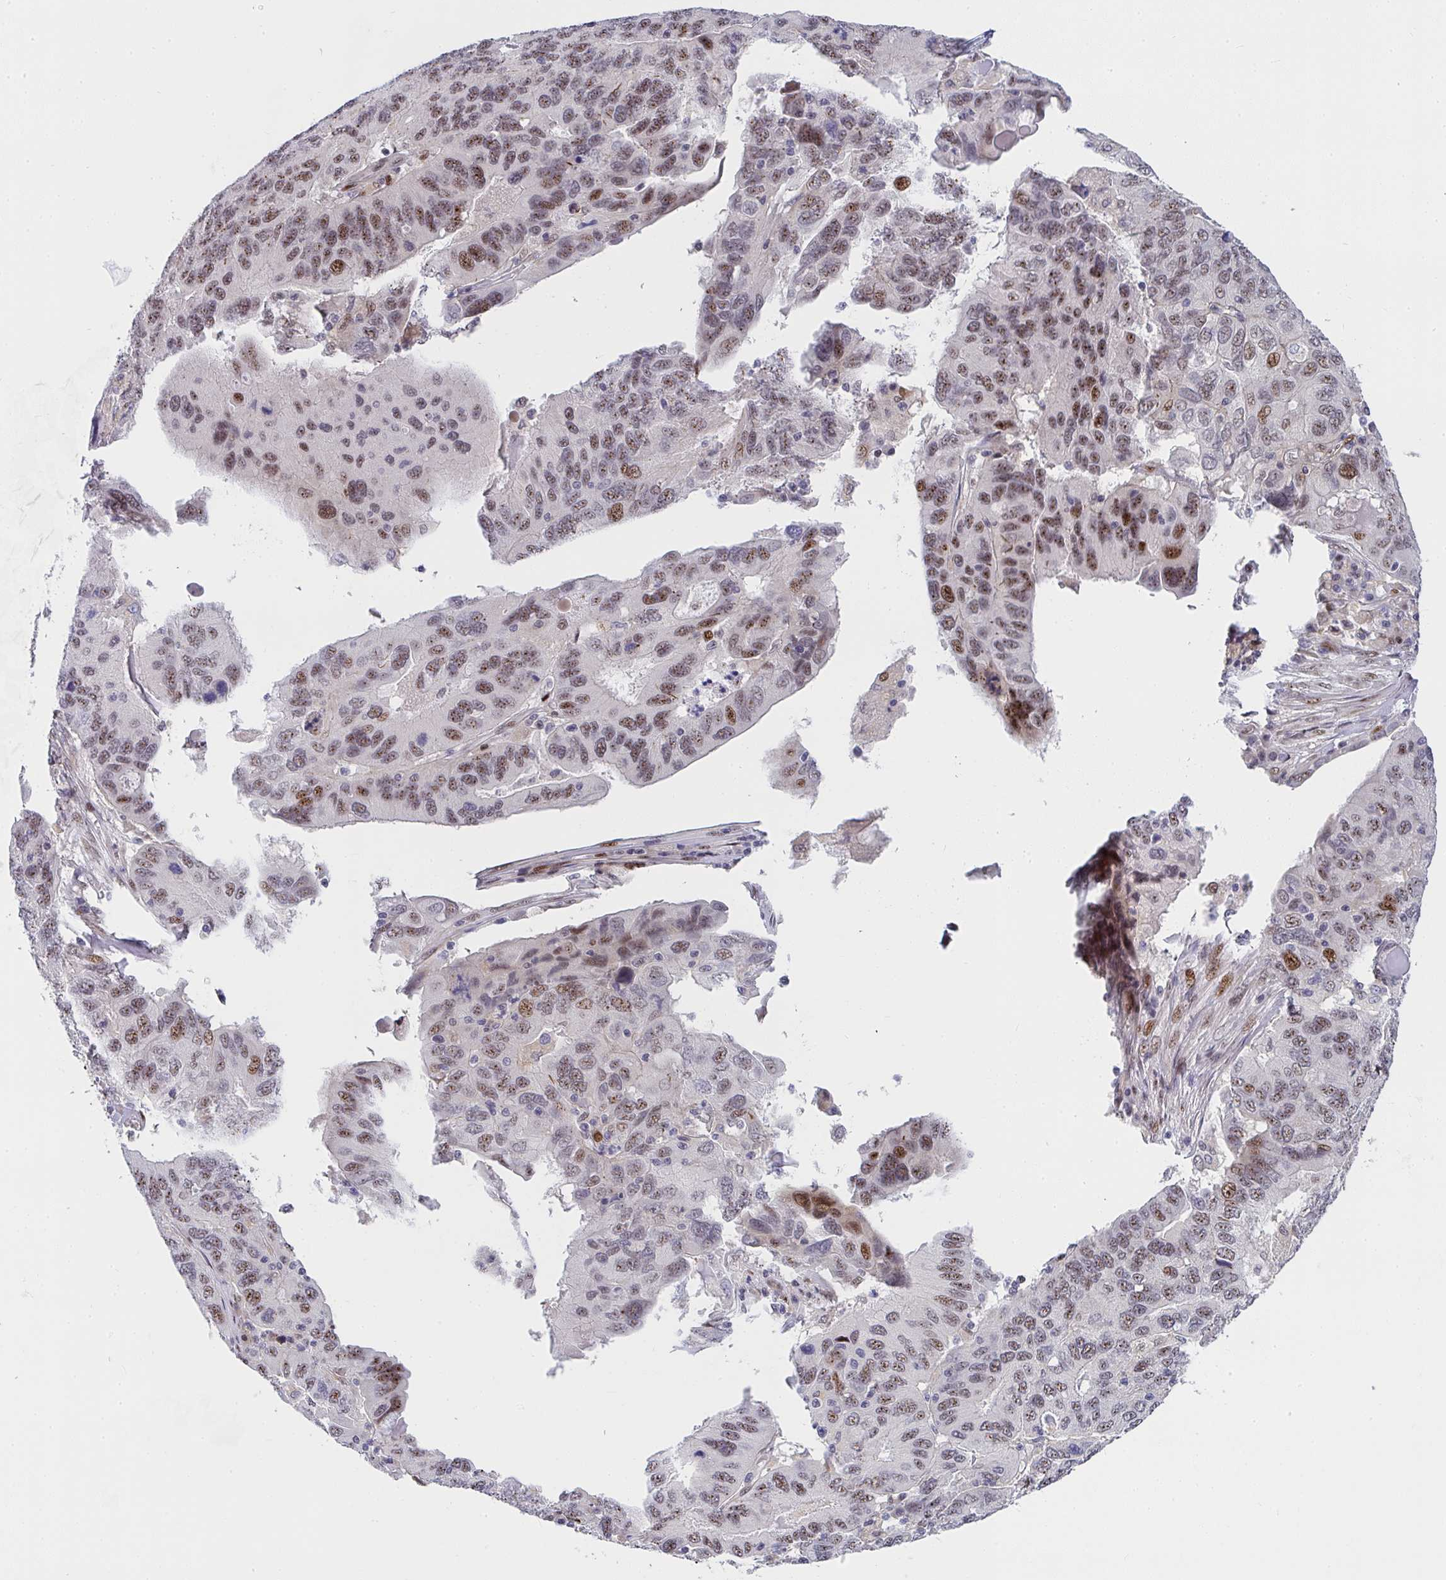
{"staining": {"intensity": "moderate", "quantity": ">75%", "location": "nuclear"}, "tissue": "ovarian cancer", "cell_type": "Tumor cells", "image_type": "cancer", "snomed": [{"axis": "morphology", "description": "Cystadenocarcinoma, serous, NOS"}, {"axis": "topography", "description": "Ovary"}], "caption": "An image of serous cystadenocarcinoma (ovarian) stained for a protein displays moderate nuclear brown staining in tumor cells.", "gene": "ZIC3", "patient": {"sex": "female", "age": 79}}